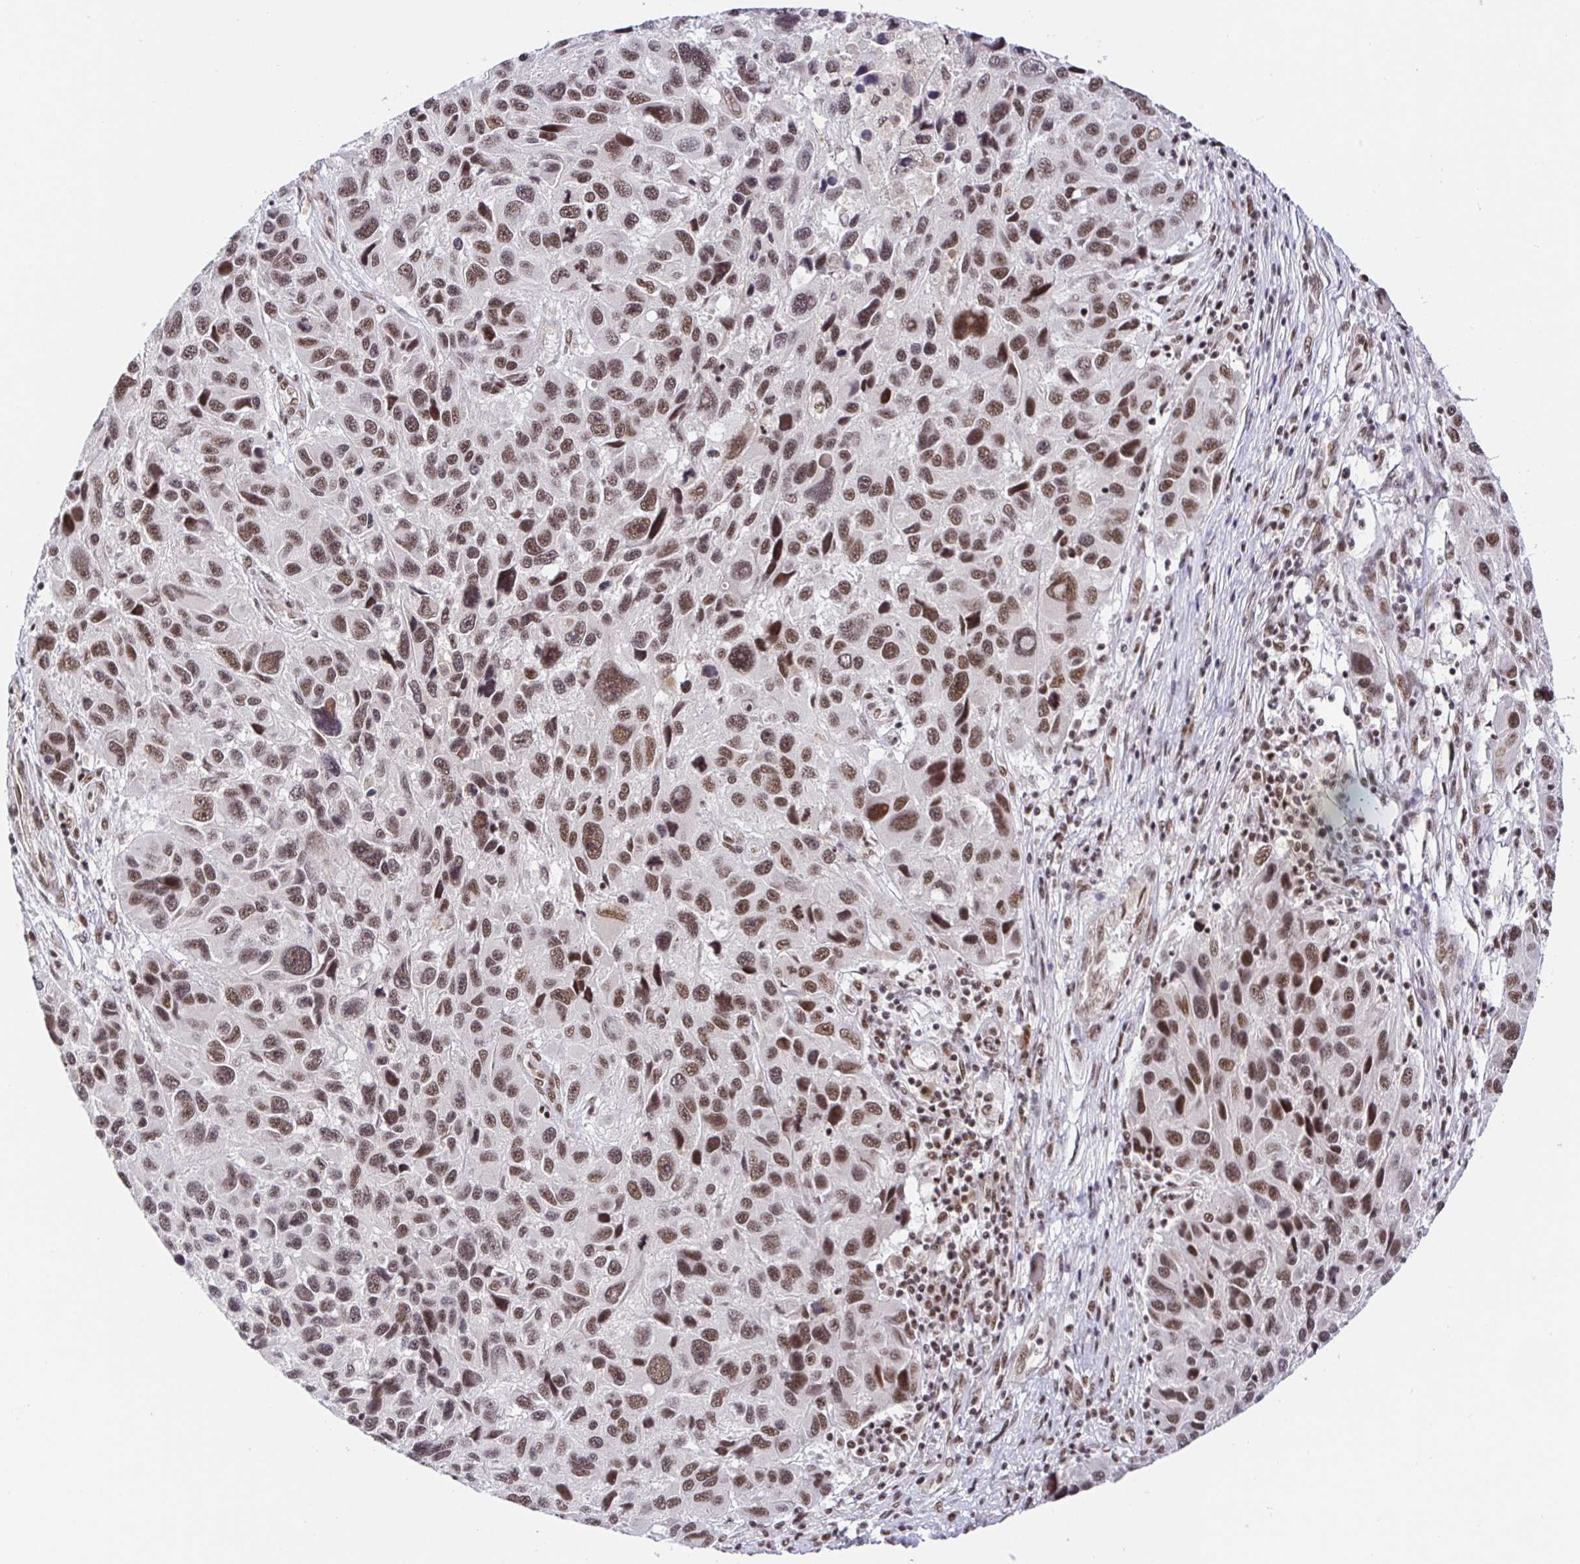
{"staining": {"intensity": "moderate", "quantity": ">75%", "location": "nuclear"}, "tissue": "melanoma", "cell_type": "Tumor cells", "image_type": "cancer", "snomed": [{"axis": "morphology", "description": "Malignant melanoma, NOS"}, {"axis": "topography", "description": "Skin"}], "caption": "A brown stain labels moderate nuclear positivity of a protein in human melanoma tumor cells.", "gene": "USF1", "patient": {"sex": "male", "age": 53}}